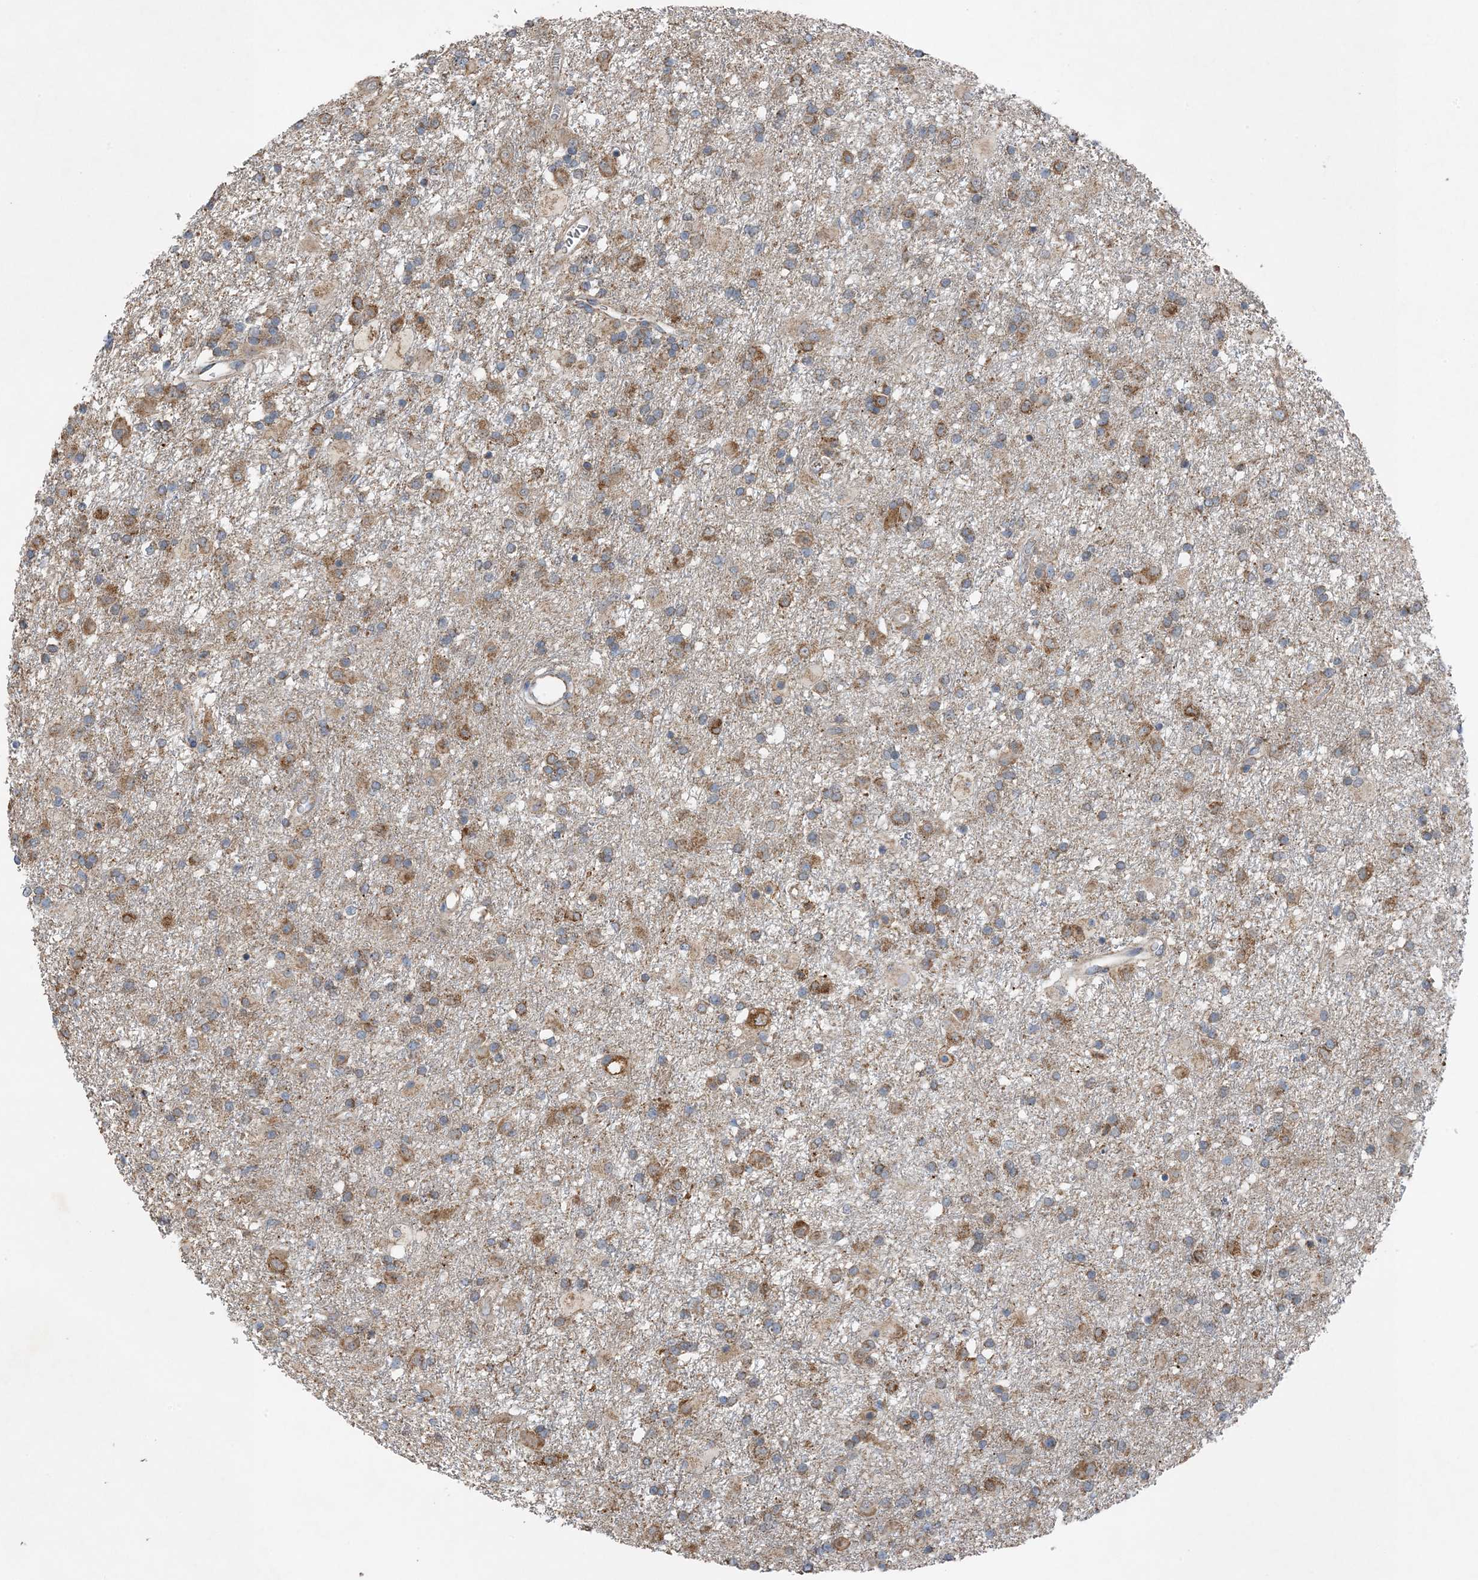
{"staining": {"intensity": "moderate", "quantity": "25%-75%", "location": "cytoplasmic/membranous"}, "tissue": "glioma", "cell_type": "Tumor cells", "image_type": "cancer", "snomed": [{"axis": "morphology", "description": "Glioma, malignant, Low grade"}, {"axis": "topography", "description": "Brain"}], "caption": "Immunohistochemical staining of low-grade glioma (malignant) exhibits medium levels of moderate cytoplasmic/membranous expression in approximately 25%-75% of tumor cells.", "gene": "DHX30", "patient": {"sex": "male", "age": 65}}